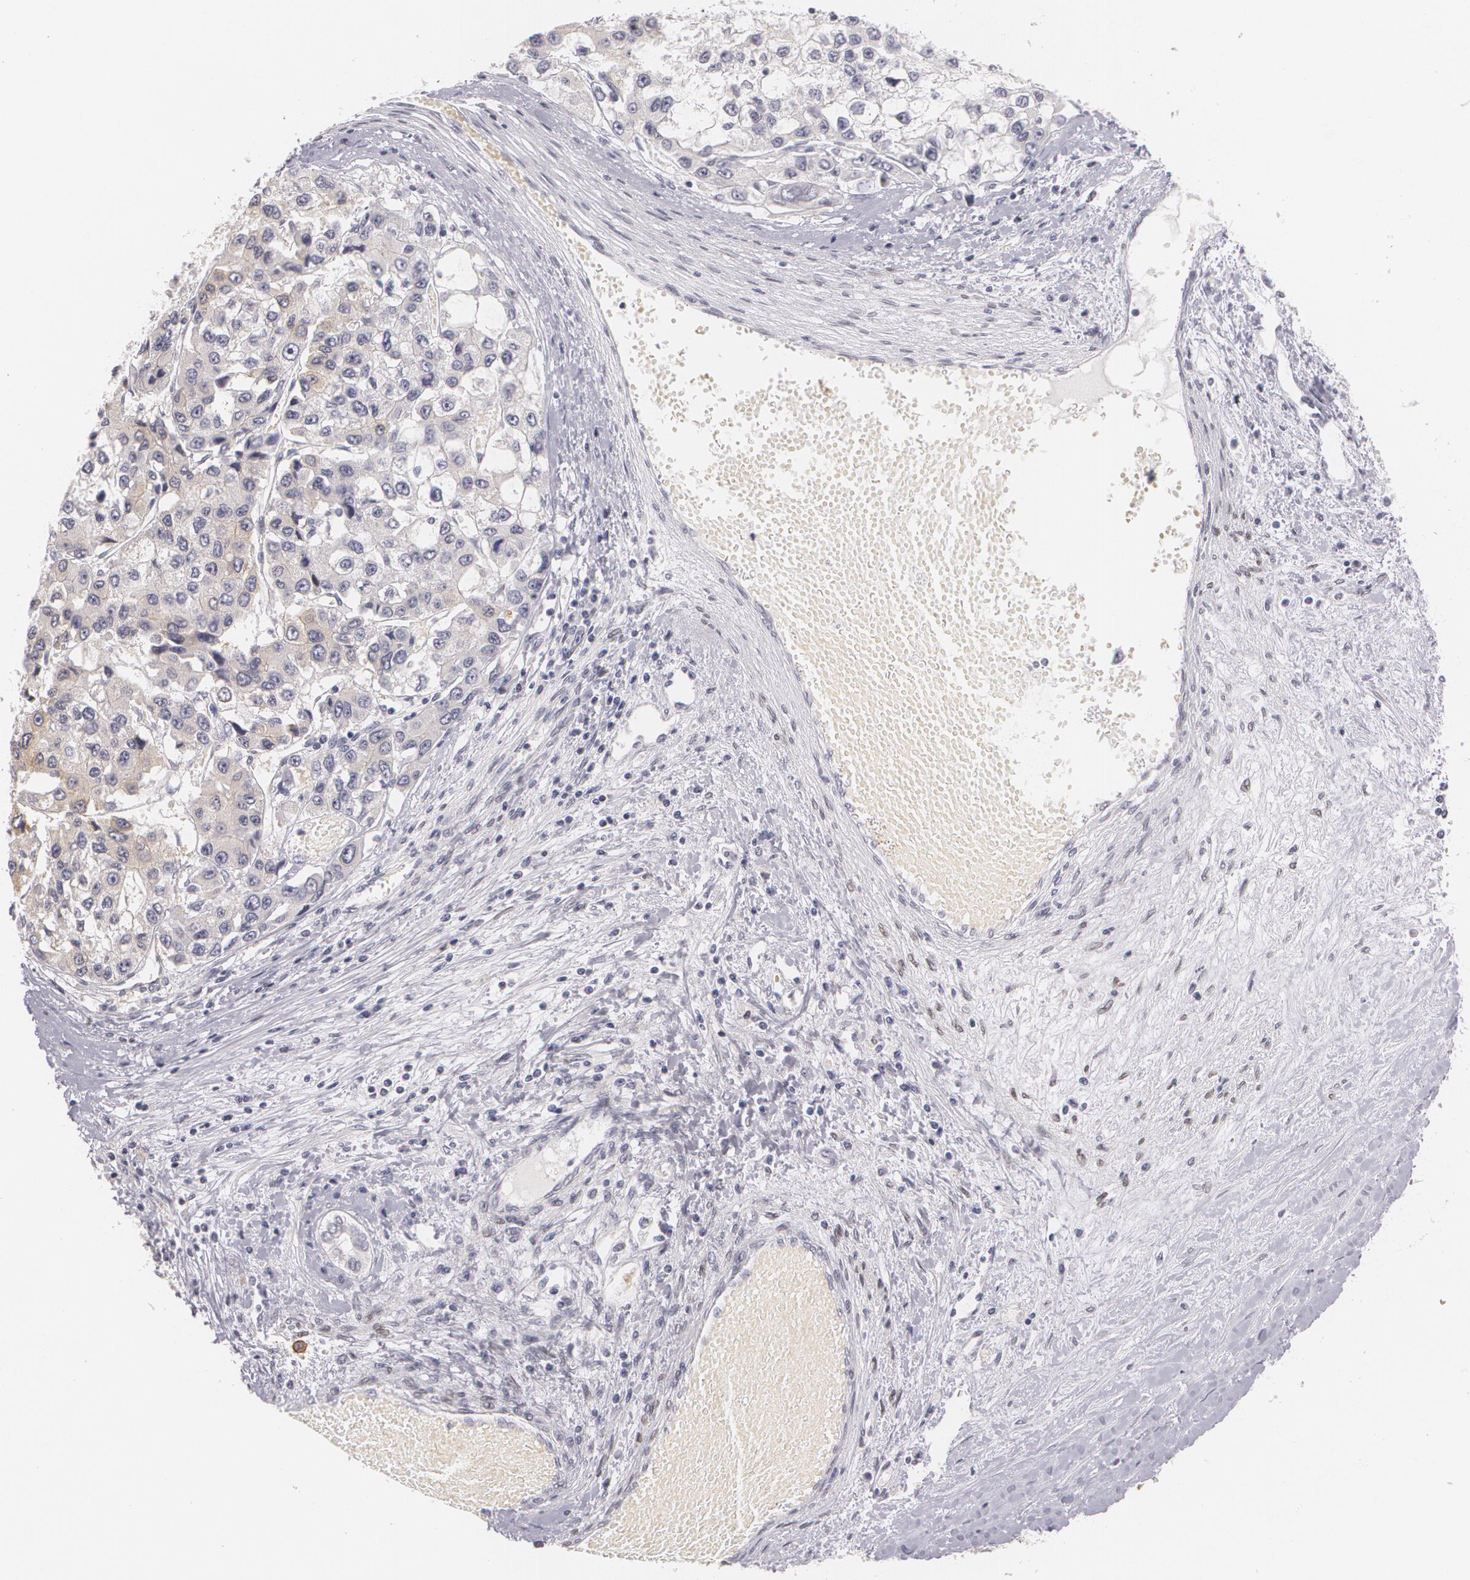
{"staining": {"intensity": "negative", "quantity": "none", "location": "none"}, "tissue": "liver cancer", "cell_type": "Tumor cells", "image_type": "cancer", "snomed": [{"axis": "morphology", "description": "Carcinoma, Hepatocellular, NOS"}, {"axis": "topography", "description": "Liver"}], "caption": "The IHC image has no significant positivity in tumor cells of liver cancer (hepatocellular carcinoma) tissue.", "gene": "ZBTB16", "patient": {"sex": "female", "age": 66}}